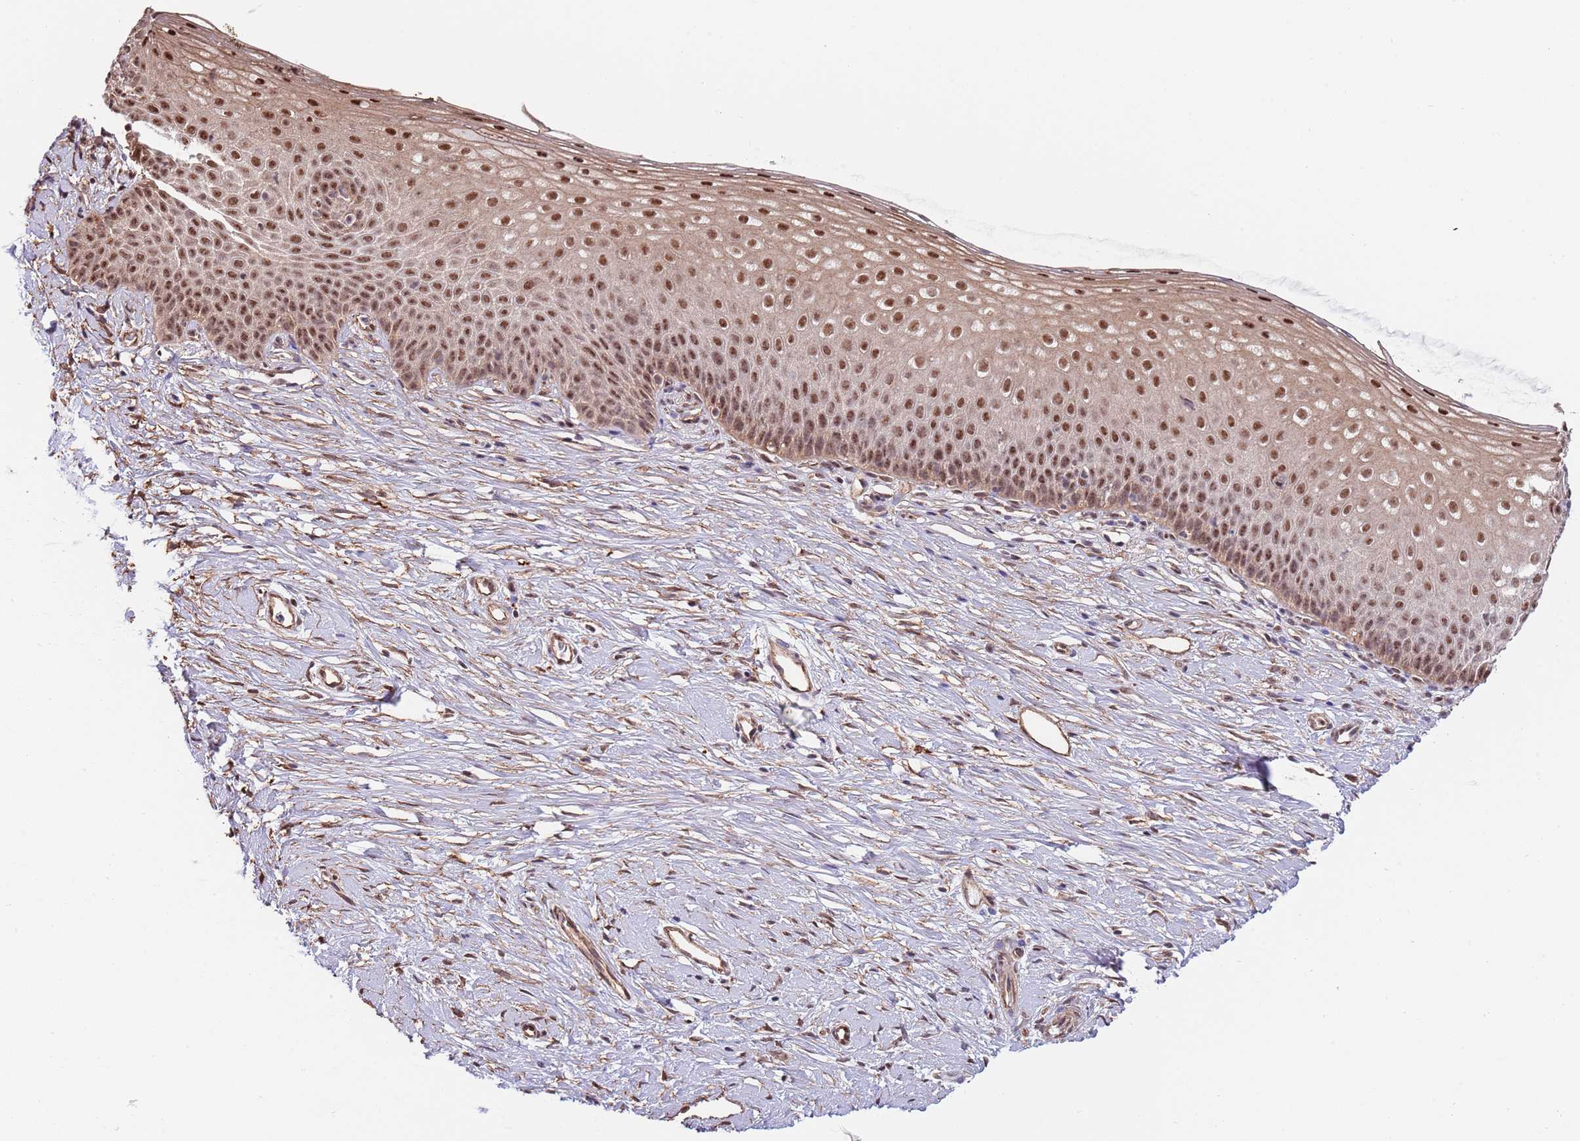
{"staining": {"intensity": "moderate", "quantity": ">75%", "location": "cytoplasmic/membranous,nuclear"}, "tissue": "cervix", "cell_type": "Glandular cells", "image_type": "normal", "snomed": [{"axis": "morphology", "description": "Normal tissue, NOS"}, {"axis": "topography", "description": "Cervix"}], "caption": "Immunohistochemistry staining of unremarkable cervix, which reveals medium levels of moderate cytoplasmic/membranous,nuclear positivity in about >75% of glandular cells indicating moderate cytoplasmic/membranous,nuclear protein staining. The staining was performed using DAB (3,3'-diaminobenzidine) (brown) for protein detection and nuclei were counterstained in hematoxylin (blue).", "gene": "BPNT1", "patient": {"sex": "female", "age": 57}}